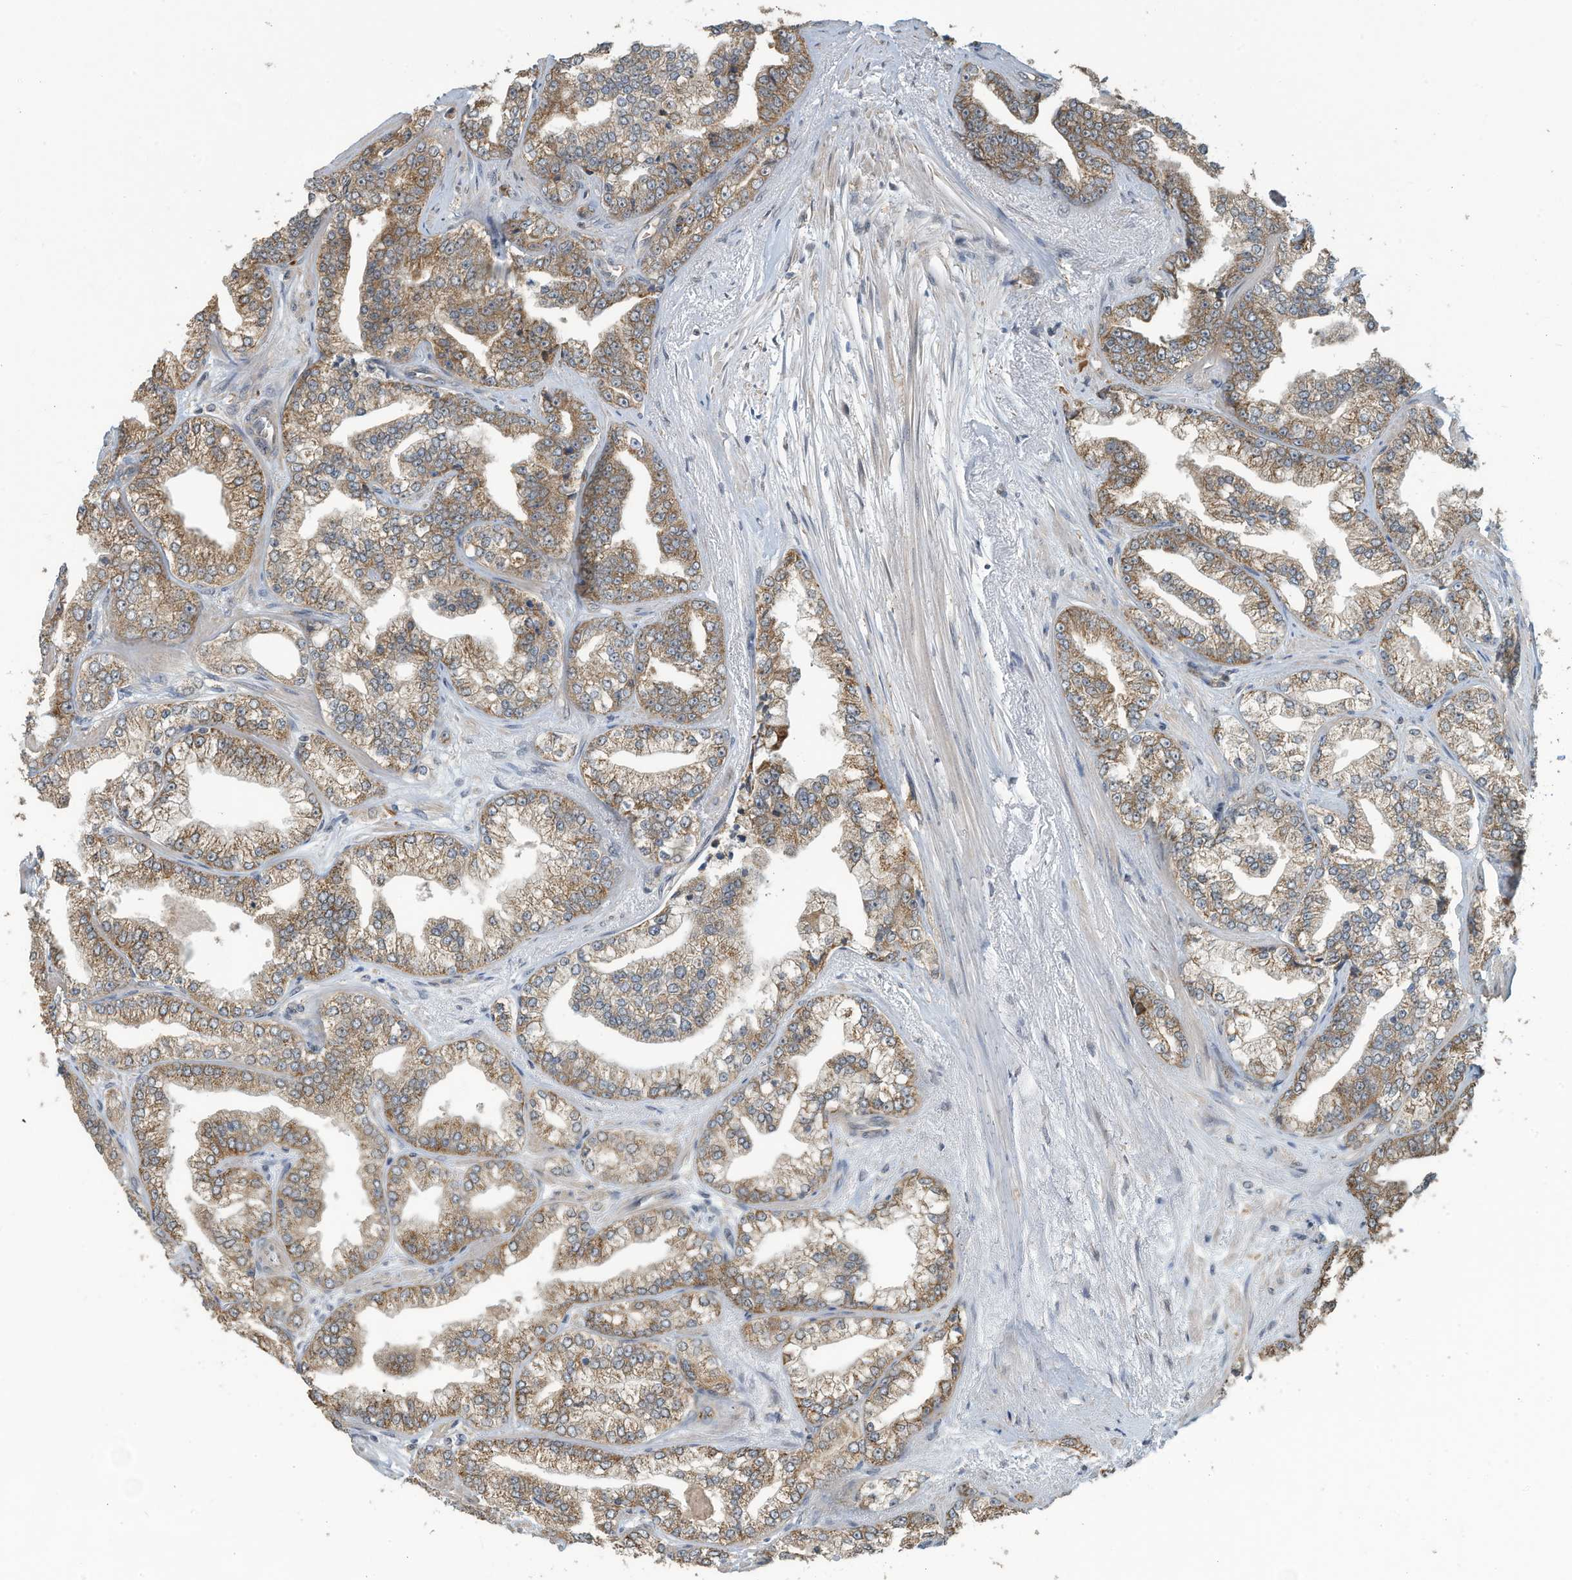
{"staining": {"intensity": "moderate", "quantity": ">75%", "location": "cytoplasmic/membranous"}, "tissue": "prostate cancer", "cell_type": "Tumor cells", "image_type": "cancer", "snomed": [{"axis": "morphology", "description": "Adenocarcinoma, High grade"}, {"axis": "topography", "description": "Prostate"}], "caption": "Moderate cytoplasmic/membranous staining for a protein is identified in approximately >75% of tumor cells of adenocarcinoma (high-grade) (prostate) using immunohistochemistry.", "gene": "ERI2", "patient": {"sex": "male", "age": 71}}